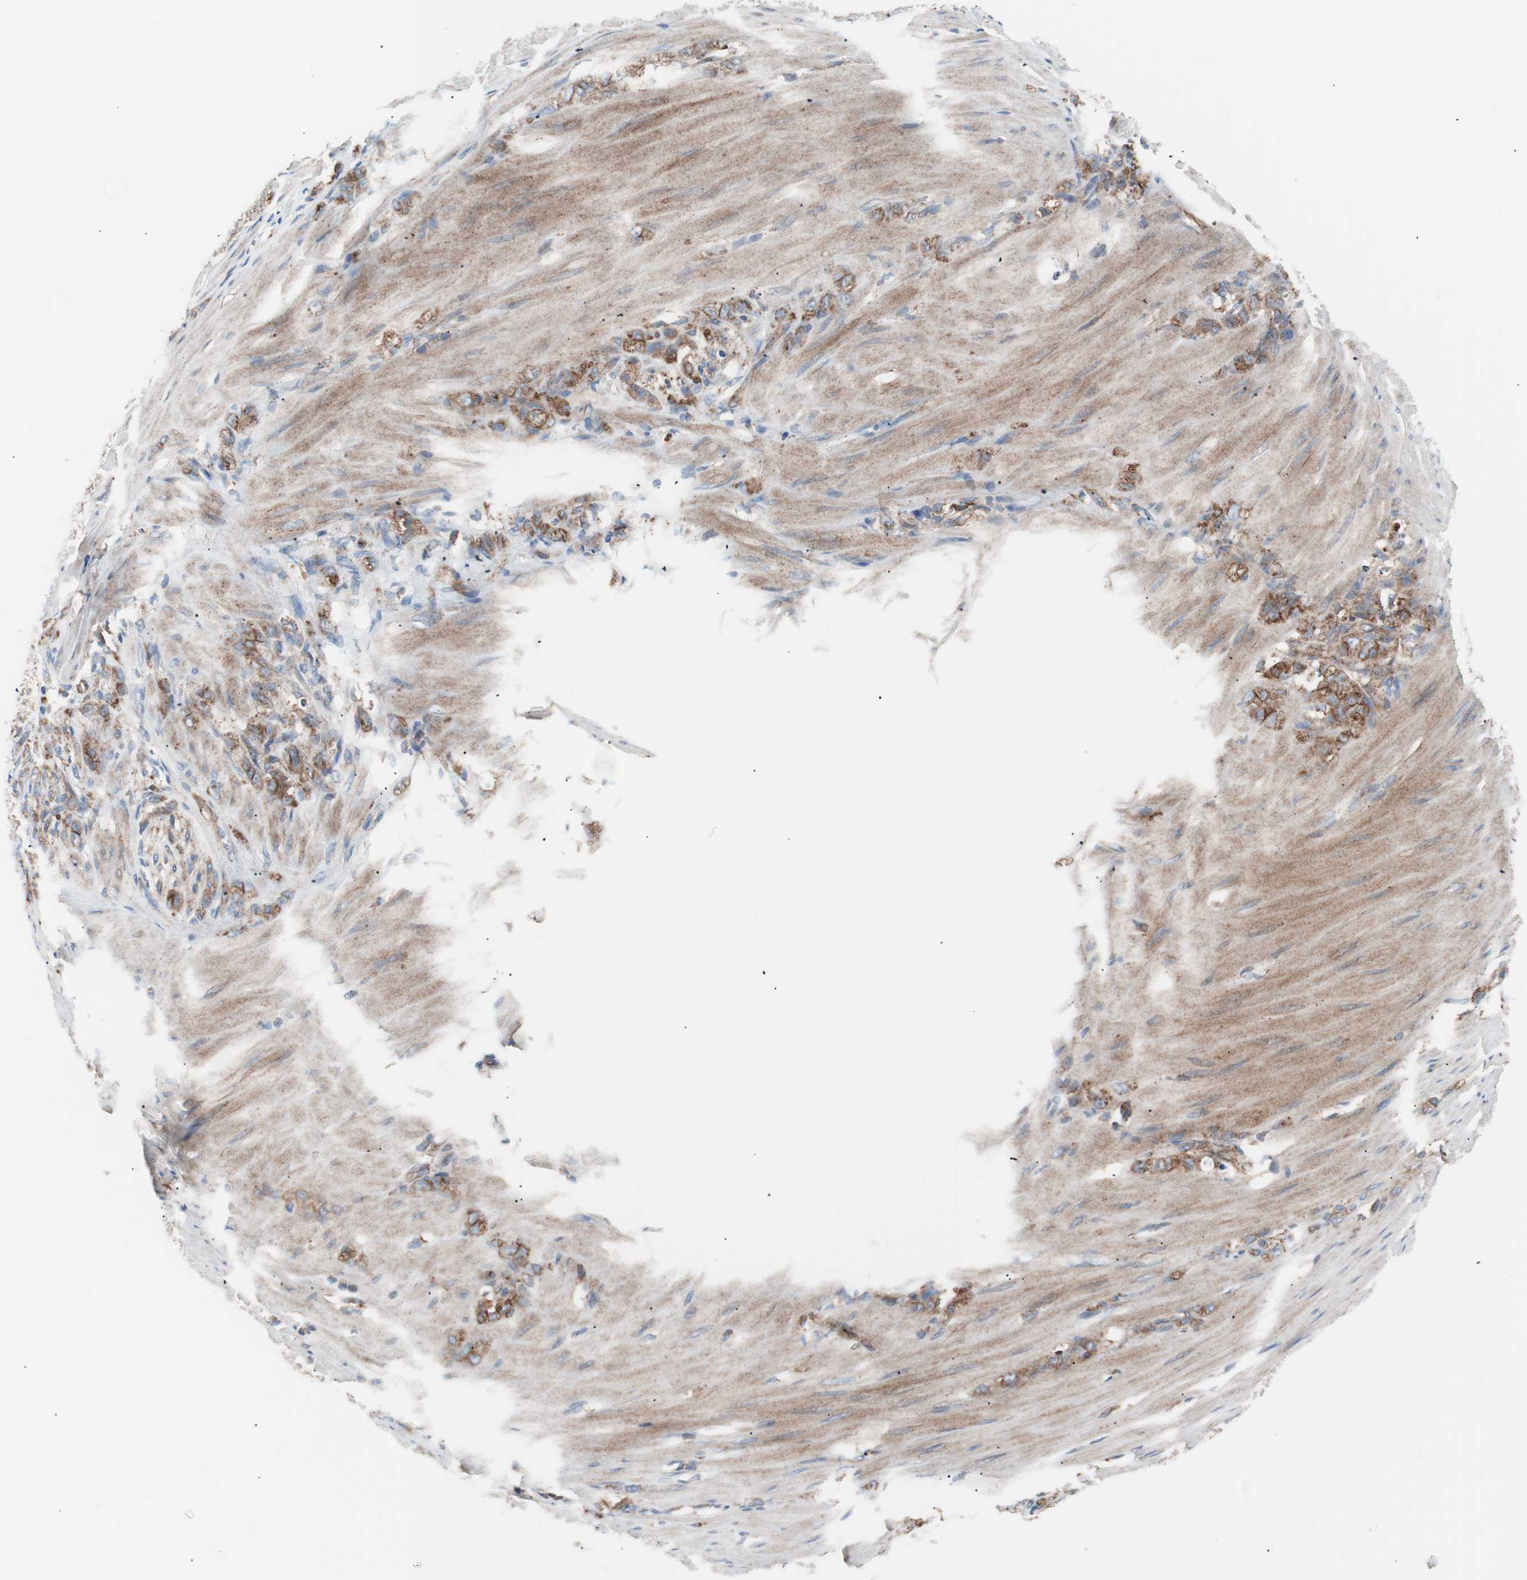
{"staining": {"intensity": "moderate", "quantity": ">75%", "location": "cytoplasmic/membranous"}, "tissue": "stomach cancer", "cell_type": "Tumor cells", "image_type": "cancer", "snomed": [{"axis": "morphology", "description": "Adenocarcinoma, NOS"}, {"axis": "topography", "description": "Stomach"}], "caption": "The histopathology image exhibits staining of adenocarcinoma (stomach), revealing moderate cytoplasmic/membranous protein staining (brown color) within tumor cells.", "gene": "FLOT2", "patient": {"sex": "male", "age": 82}}